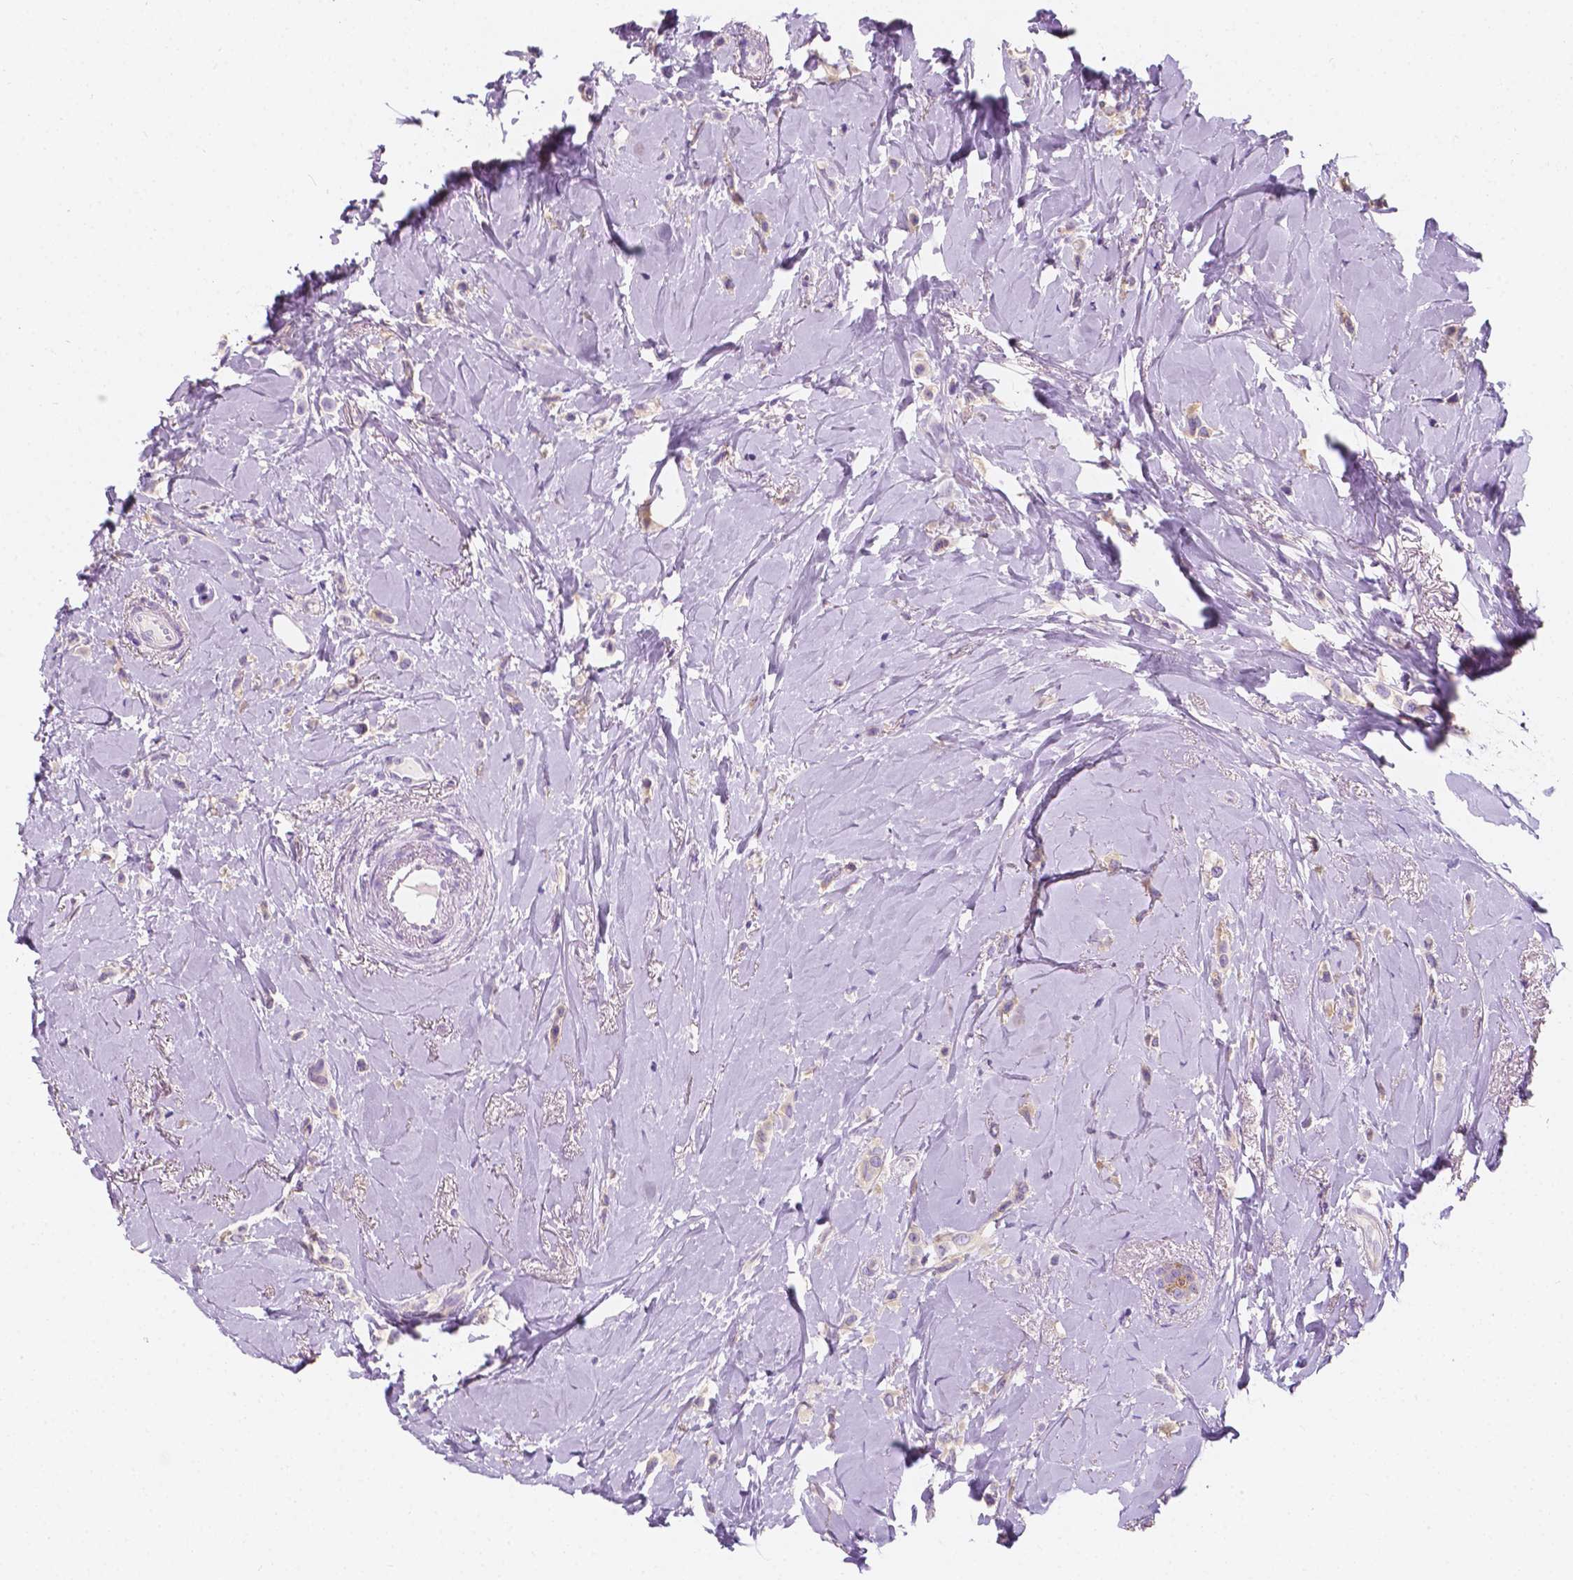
{"staining": {"intensity": "weak", "quantity": ">75%", "location": "cytoplasmic/membranous"}, "tissue": "breast cancer", "cell_type": "Tumor cells", "image_type": "cancer", "snomed": [{"axis": "morphology", "description": "Lobular carcinoma"}, {"axis": "topography", "description": "Breast"}], "caption": "Approximately >75% of tumor cells in human breast cancer (lobular carcinoma) exhibit weak cytoplasmic/membranous protein staining as visualized by brown immunohistochemical staining.", "gene": "SIRT2", "patient": {"sex": "female", "age": 66}}